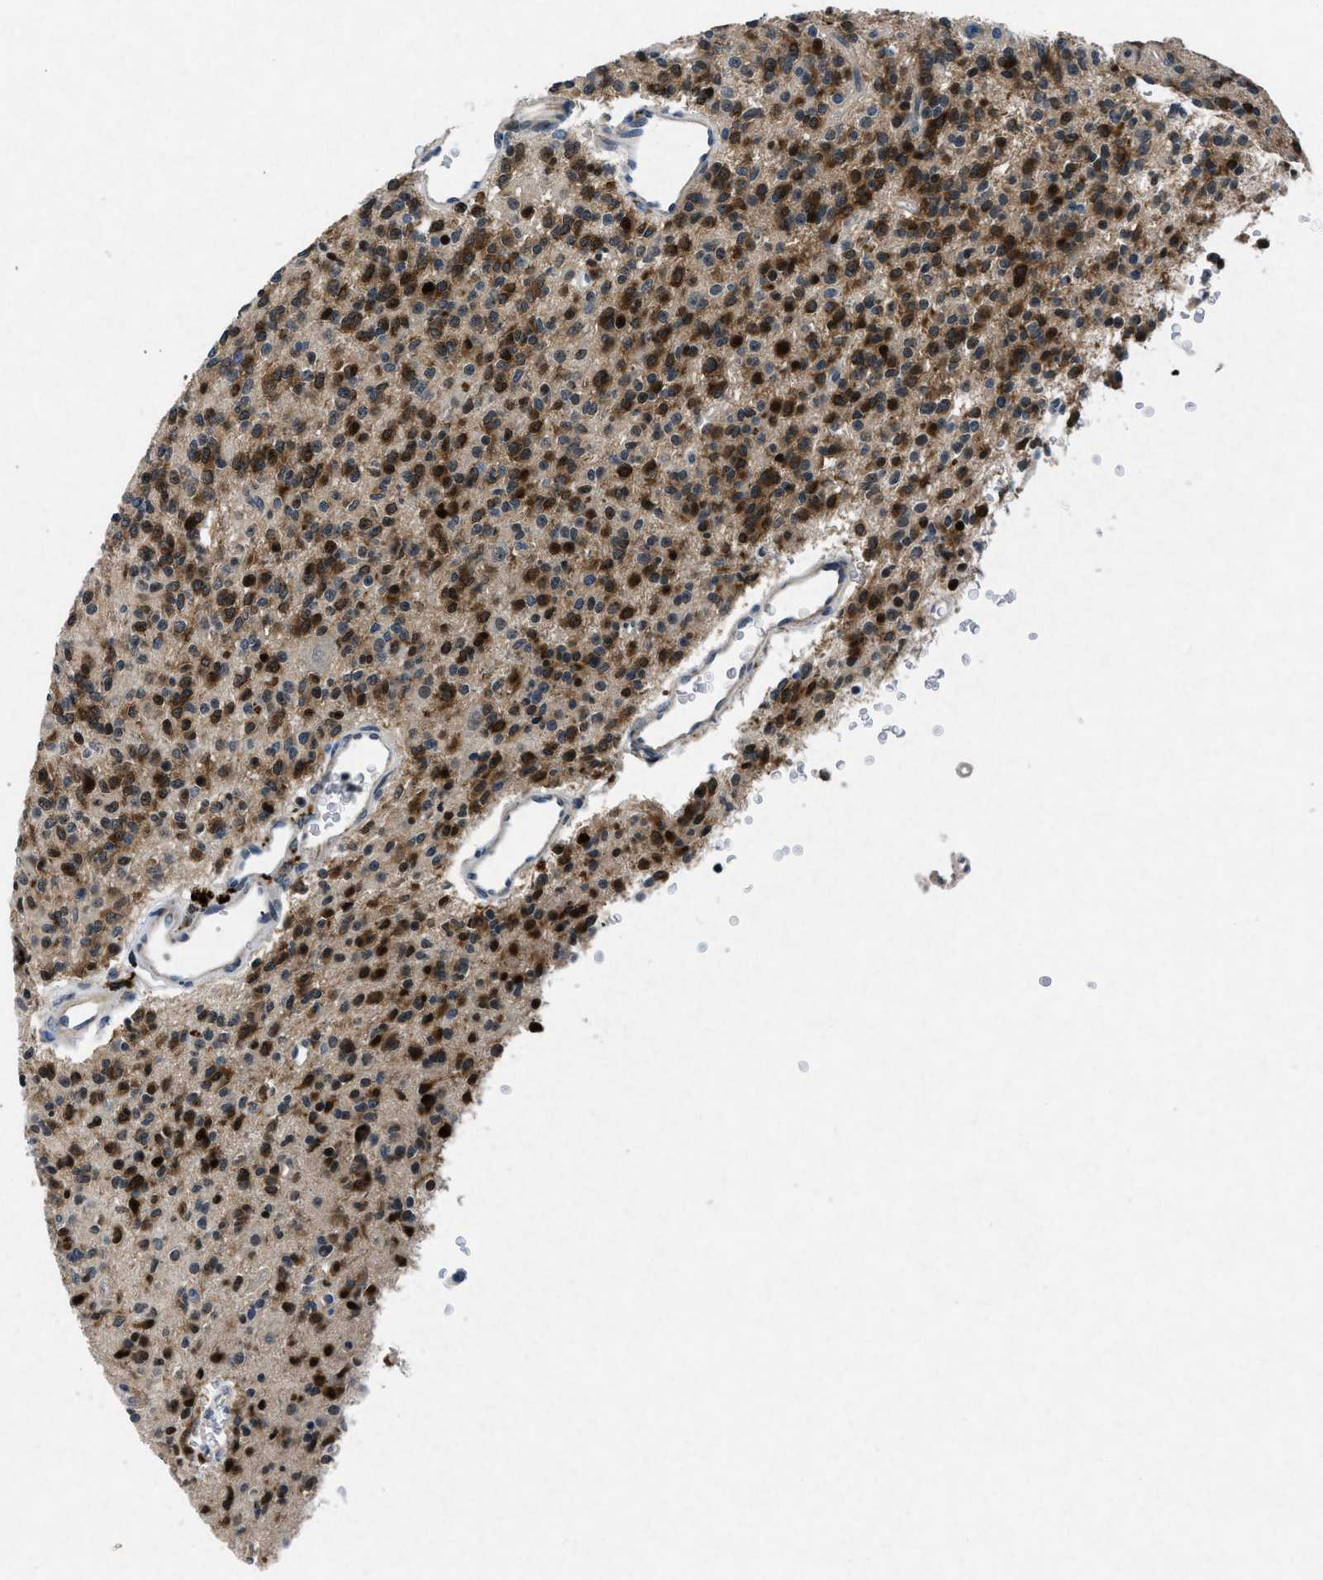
{"staining": {"intensity": "strong", "quantity": ">75%", "location": "cytoplasmic/membranous"}, "tissue": "glioma", "cell_type": "Tumor cells", "image_type": "cancer", "snomed": [{"axis": "morphology", "description": "Glioma, malignant, High grade"}, {"axis": "topography", "description": "Brain"}], "caption": "DAB immunohistochemical staining of high-grade glioma (malignant) shows strong cytoplasmic/membranous protein expression in approximately >75% of tumor cells. The protein is shown in brown color, while the nuclei are stained blue.", "gene": "PHLDA1", "patient": {"sex": "male", "age": 34}}